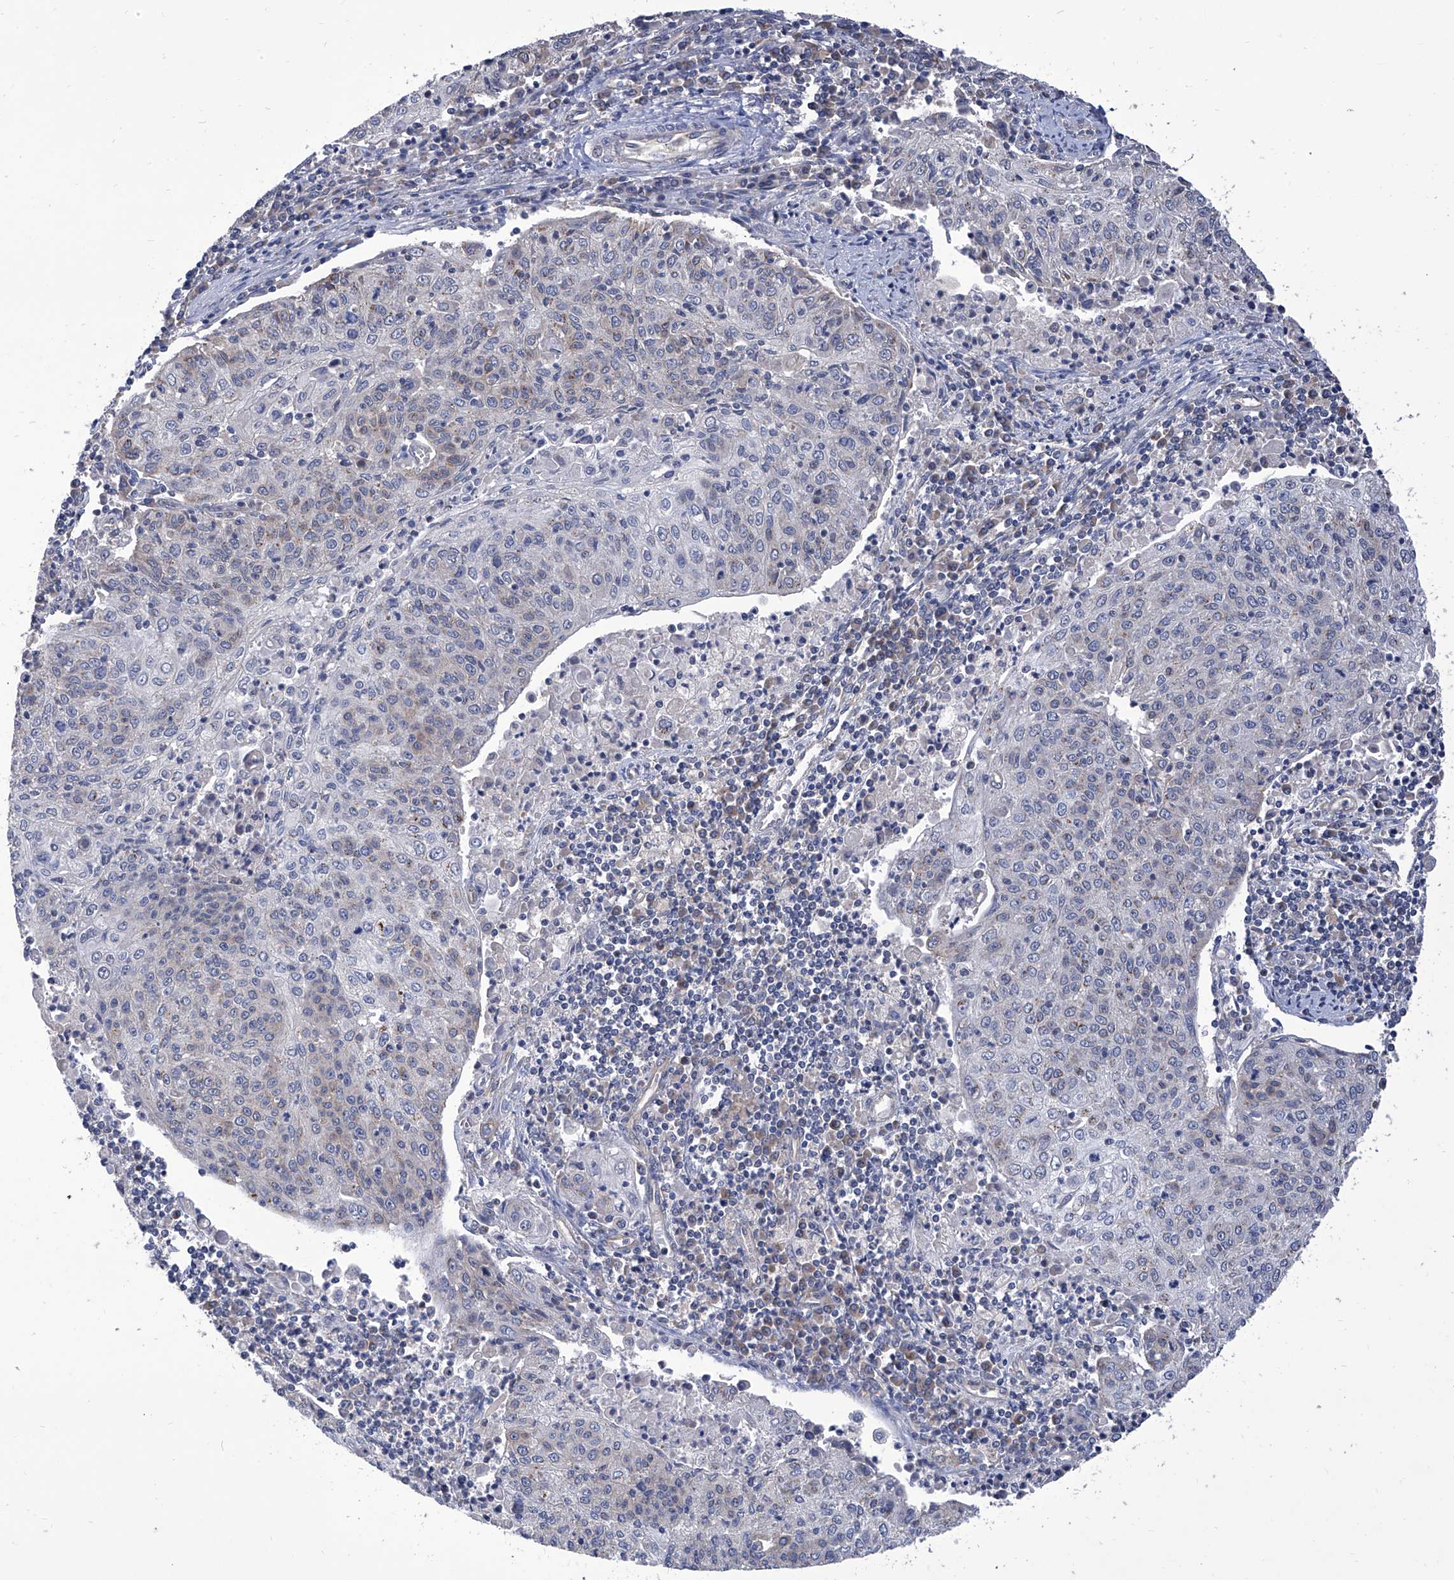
{"staining": {"intensity": "negative", "quantity": "none", "location": "none"}, "tissue": "cervical cancer", "cell_type": "Tumor cells", "image_type": "cancer", "snomed": [{"axis": "morphology", "description": "Squamous cell carcinoma, NOS"}, {"axis": "topography", "description": "Cervix"}], "caption": "Protein analysis of squamous cell carcinoma (cervical) demonstrates no significant staining in tumor cells. Nuclei are stained in blue.", "gene": "TJAP1", "patient": {"sex": "female", "age": 48}}